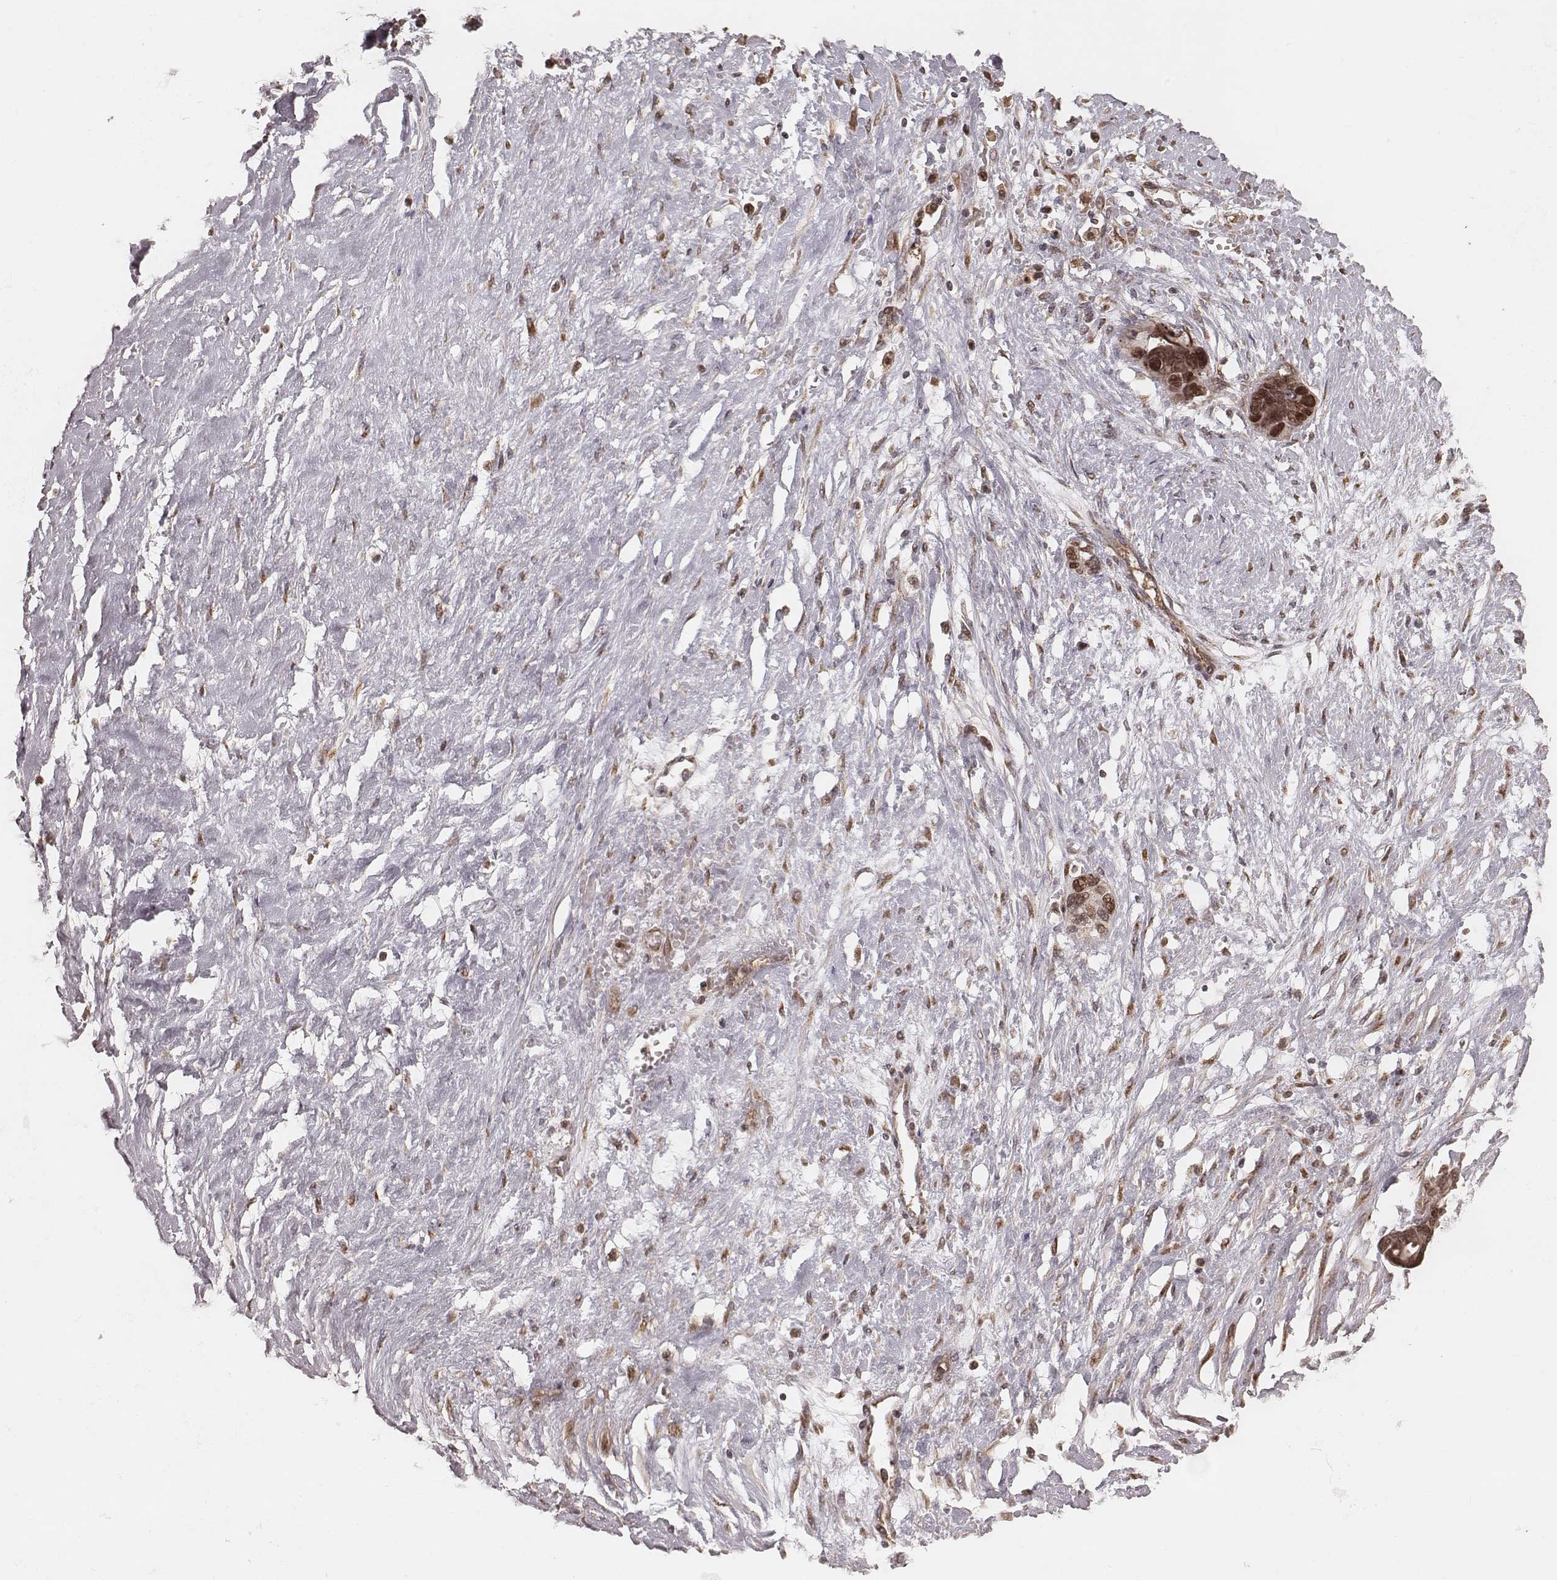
{"staining": {"intensity": "moderate", "quantity": ">75%", "location": "cytoplasmic/membranous"}, "tissue": "ovarian cancer", "cell_type": "Tumor cells", "image_type": "cancer", "snomed": [{"axis": "morphology", "description": "Cystadenocarcinoma, serous, NOS"}, {"axis": "topography", "description": "Ovary"}], "caption": "Approximately >75% of tumor cells in serous cystadenocarcinoma (ovarian) show moderate cytoplasmic/membranous protein staining as visualized by brown immunohistochemical staining.", "gene": "MYO19", "patient": {"sex": "female", "age": 69}}